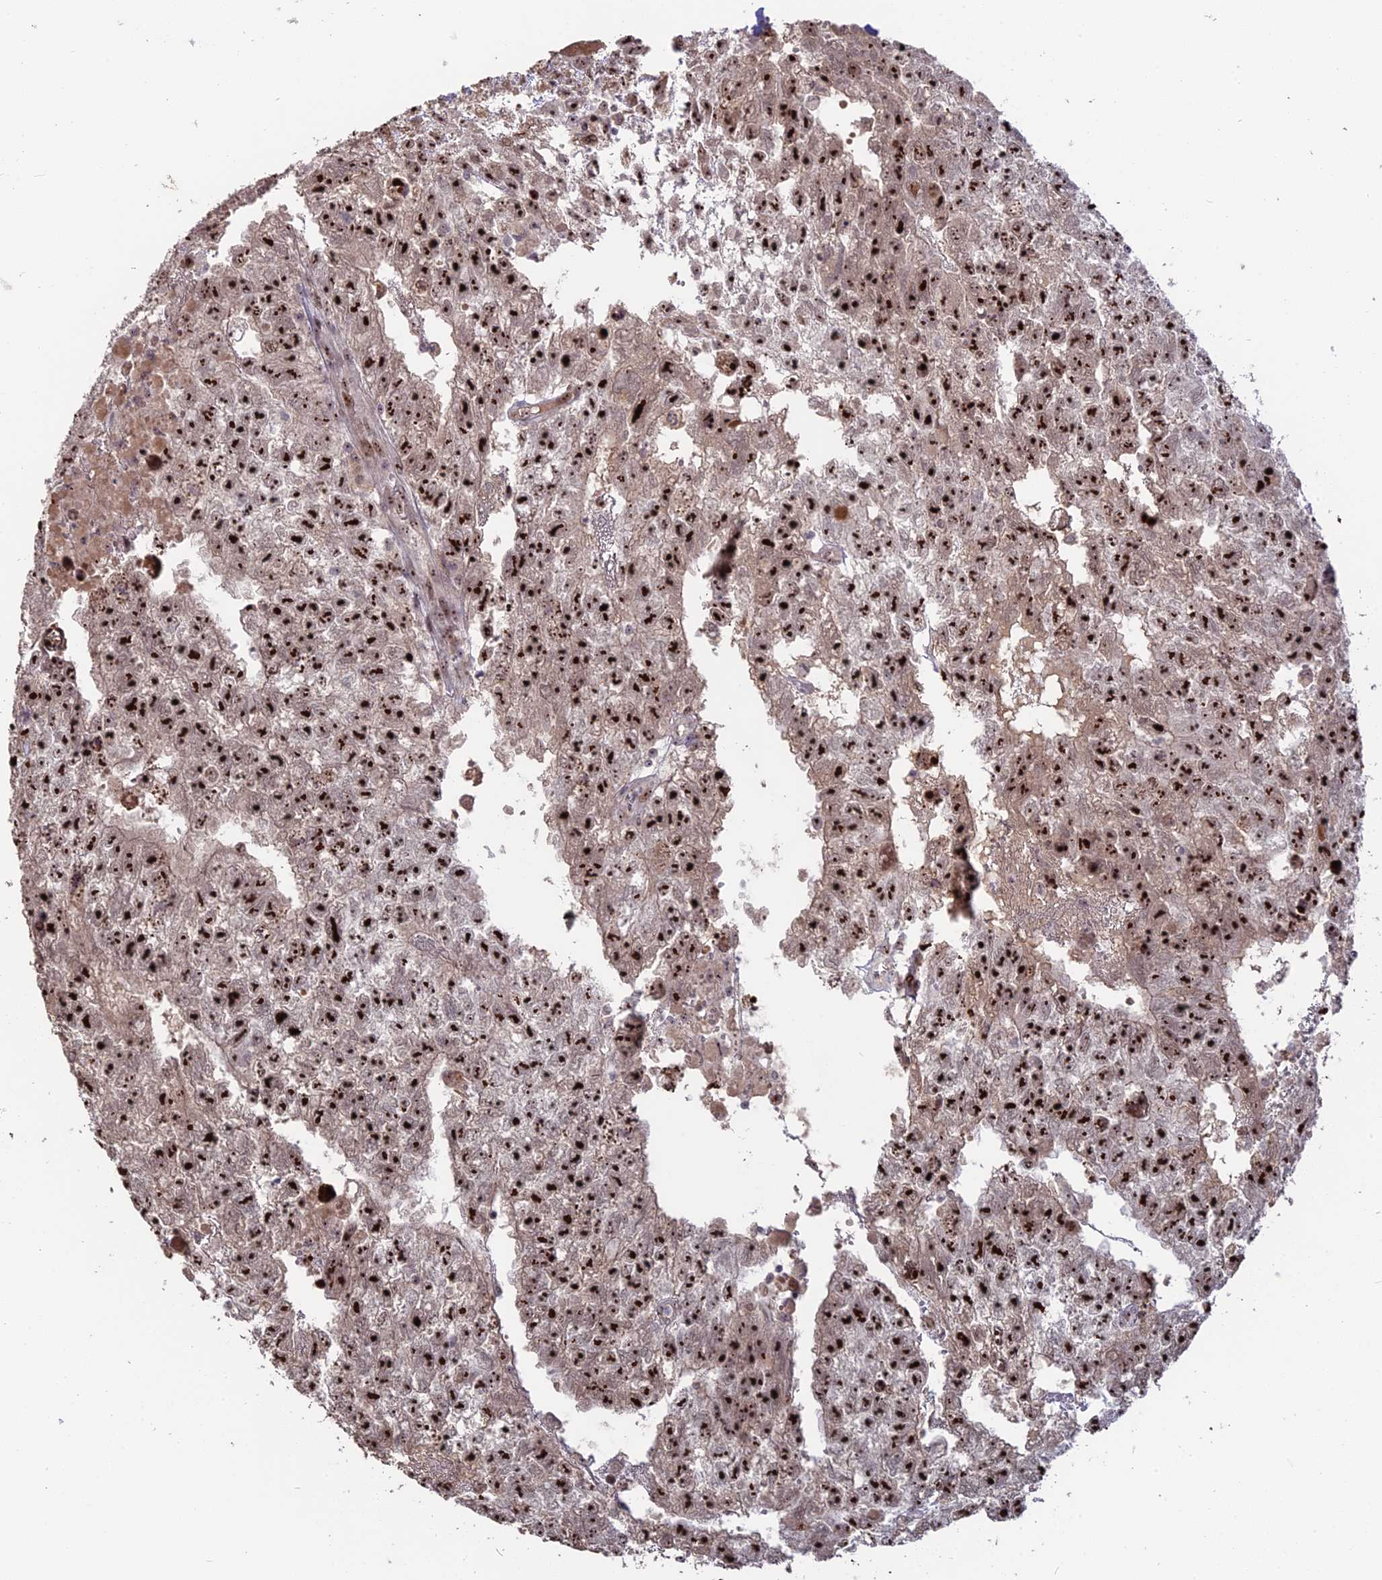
{"staining": {"intensity": "strong", "quantity": ">75%", "location": "nuclear"}, "tissue": "testis cancer", "cell_type": "Tumor cells", "image_type": "cancer", "snomed": [{"axis": "morphology", "description": "Carcinoma, Embryonal, NOS"}, {"axis": "topography", "description": "Testis"}], "caption": "Protein expression analysis of testis embryonal carcinoma reveals strong nuclear staining in about >75% of tumor cells.", "gene": "FAM131A", "patient": {"sex": "male", "age": 26}}